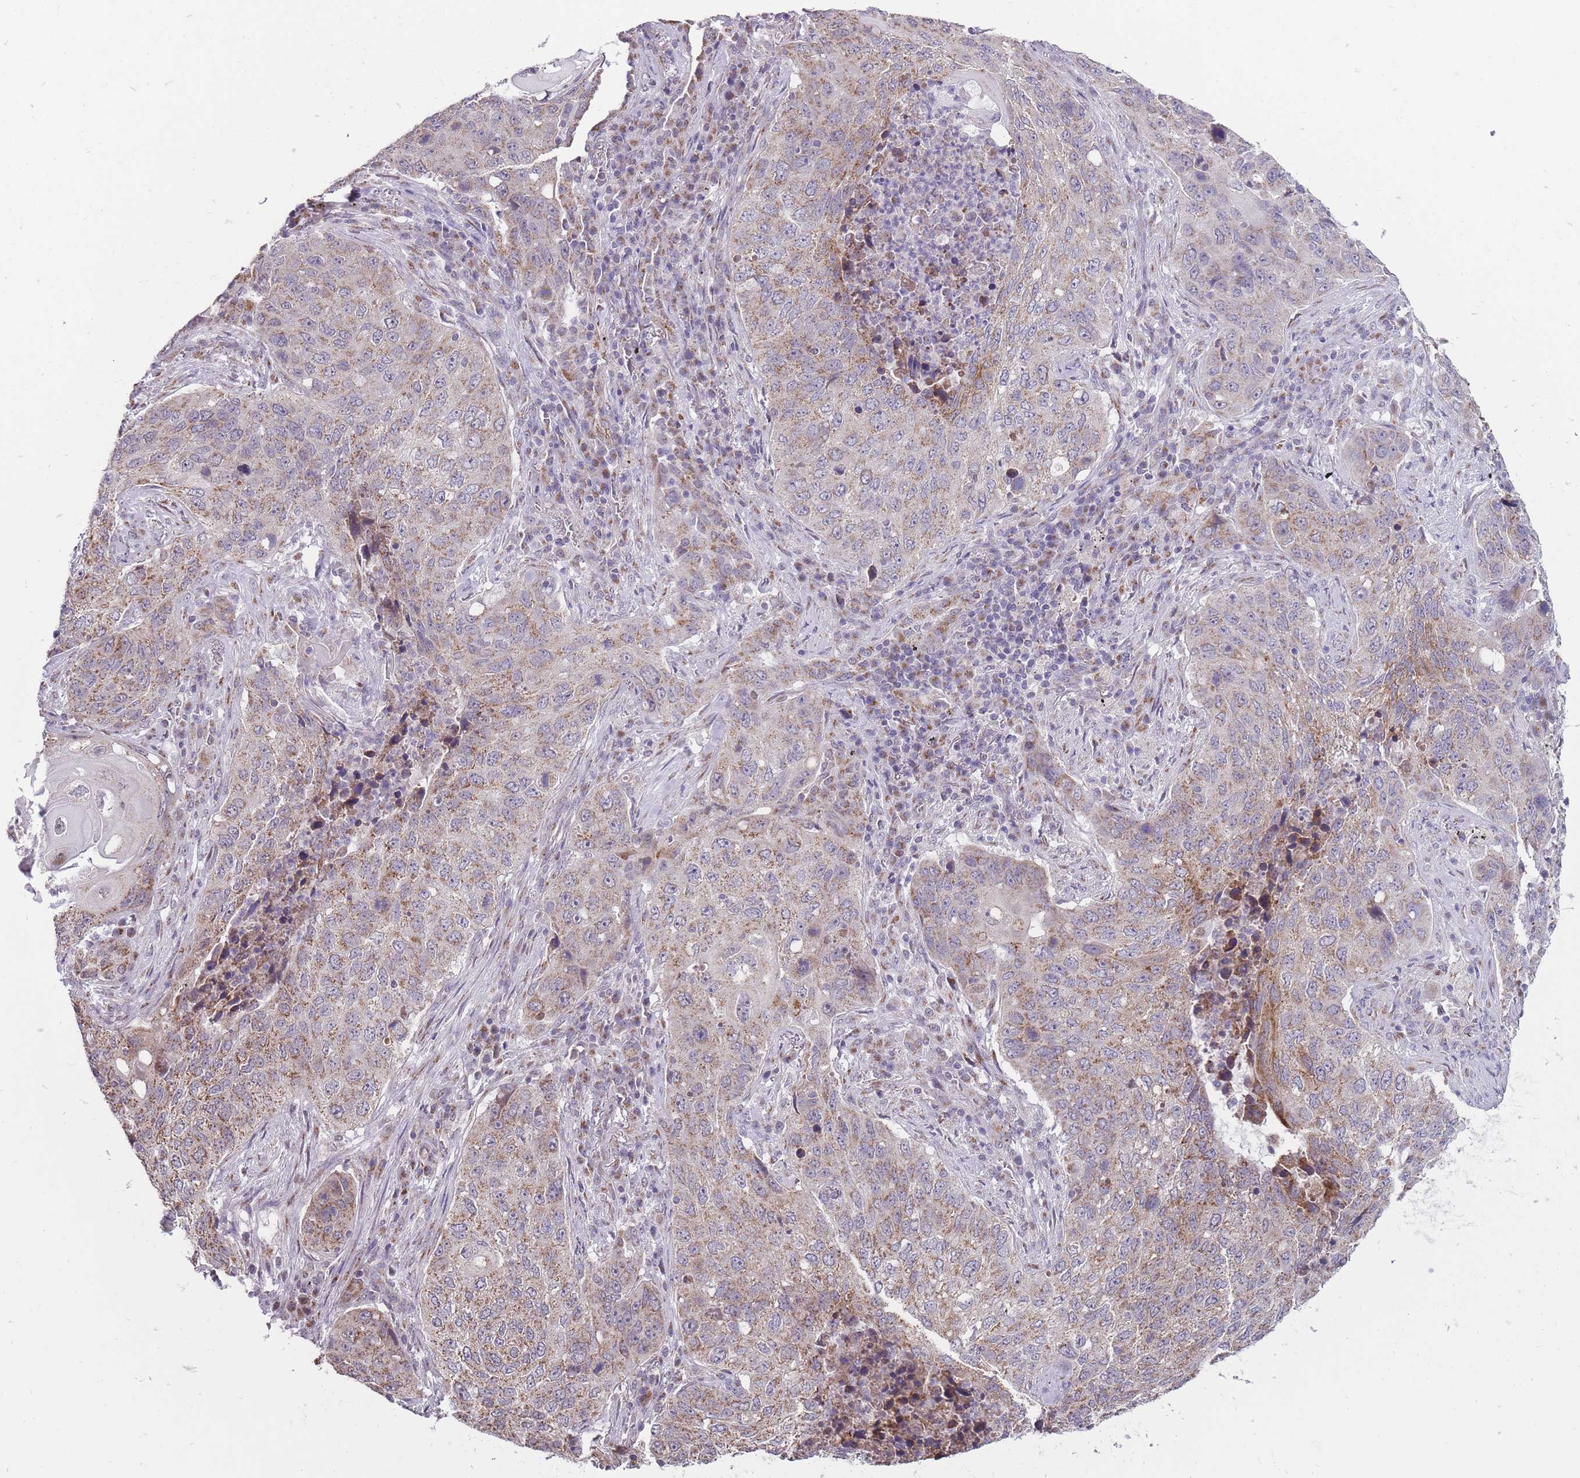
{"staining": {"intensity": "weak", "quantity": "25%-75%", "location": "cytoplasmic/membranous"}, "tissue": "lung cancer", "cell_type": "Tumor cells", "image_type": "cancer", "snomed": [{"axis": "morphology", "description": "Squamous cell carcinoma, NOS"}, {"axis": "topography", "description": "Lung"}], "caption": "Immunohistochemical staining of human lung cancer demonstrates low levels of weak cytoplasmic/membranous protein expression in approximately 25%-75% of tumor cells. (Brightfield microscopy of DAB IHC at high magnification).", "gene": "NELL1", "patient": {"sex": "female", "age": 63}}